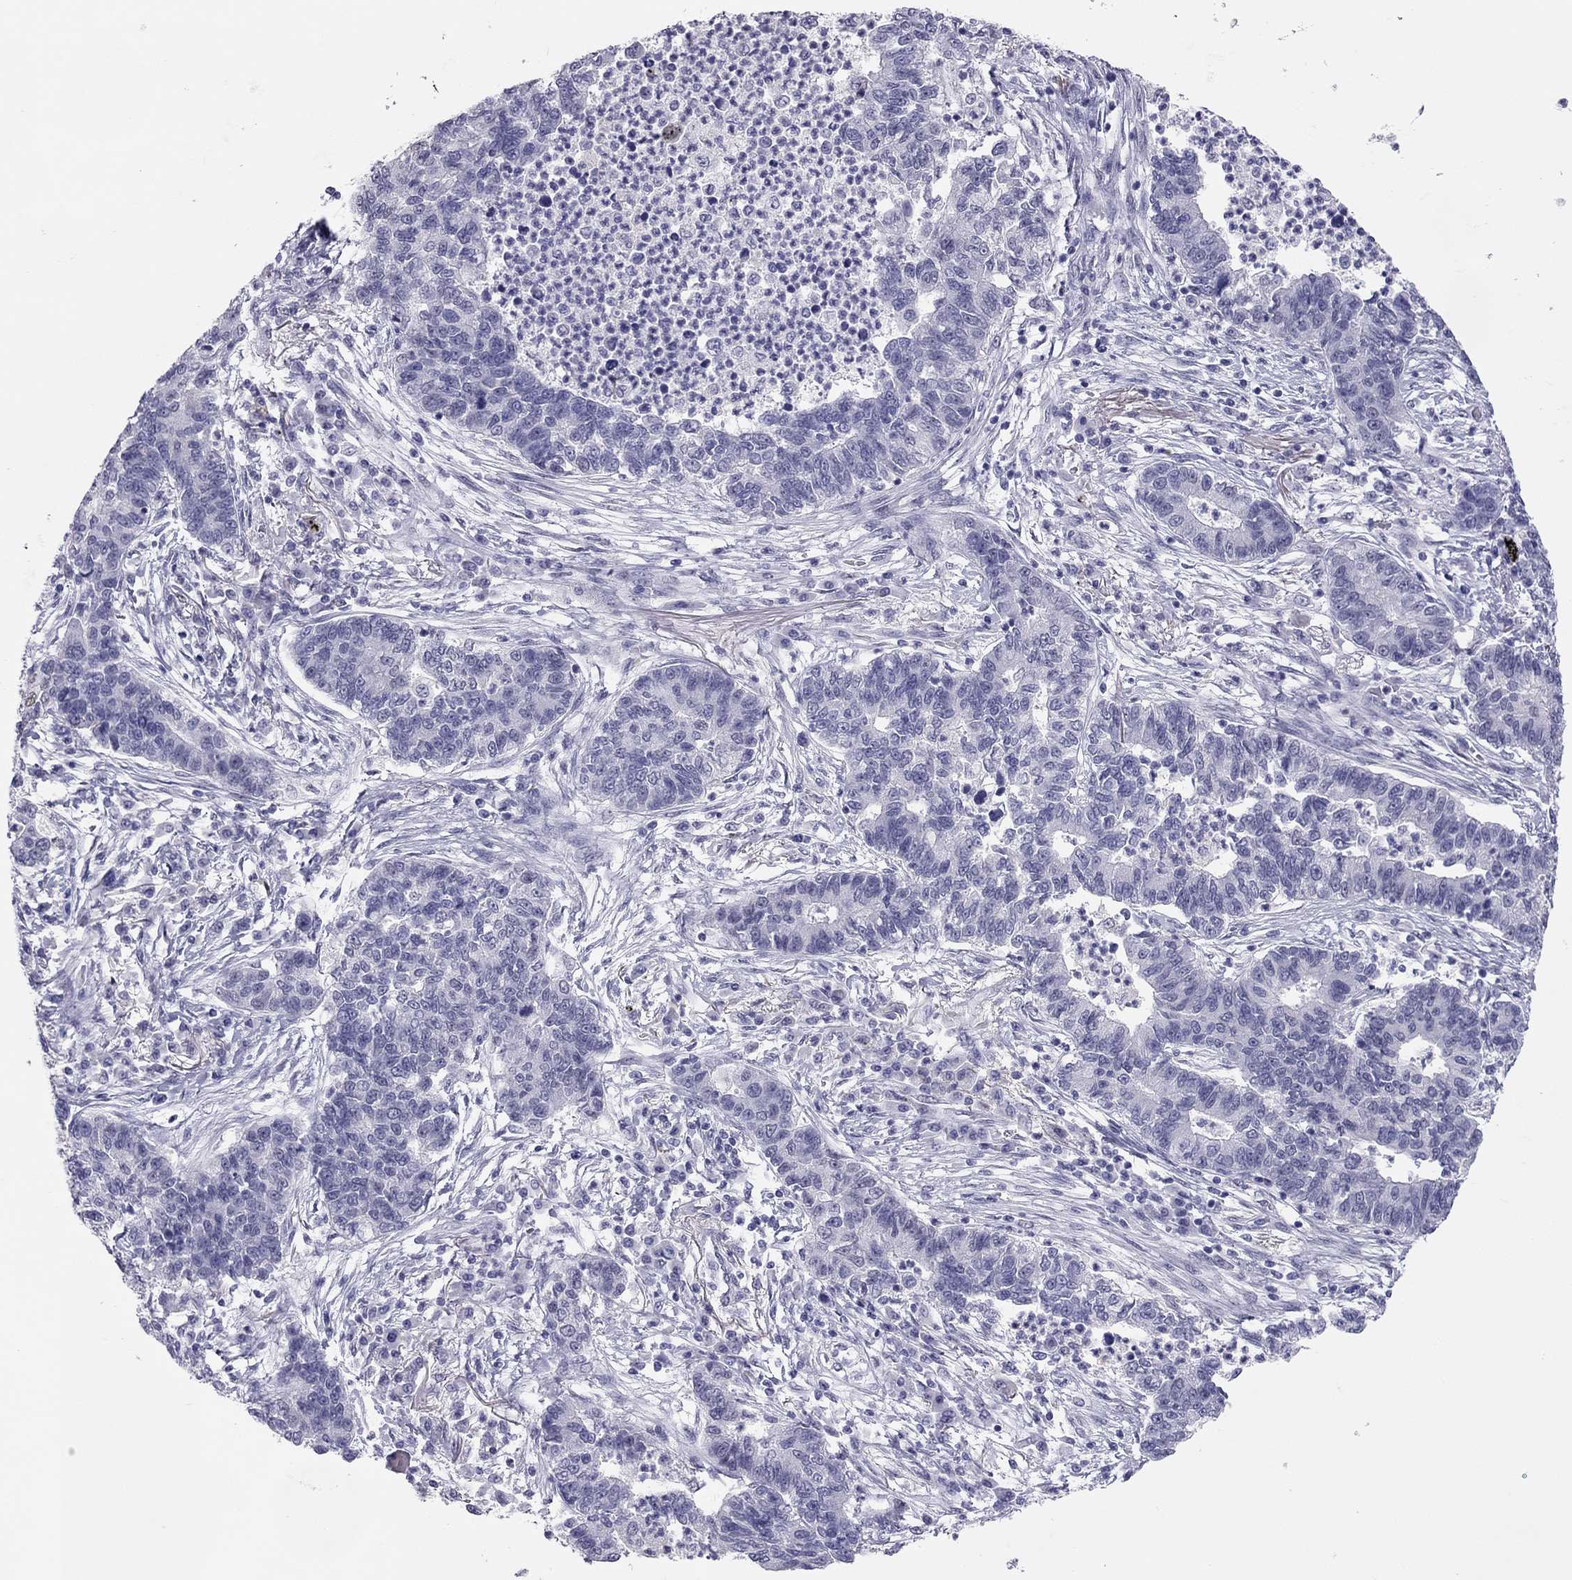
{"staining": {"intensity": "negative", "quantity": "none", "location": "none"}, "tissue": "lung cancer", "cell_type": "Tumor cells", "image_type": "cancer", "snomed": [{"axis": "morphology", "description": "Adenocarcinoma, NOS"}, {"axis": "topography", "description": "Lung"}], "caption": "This histopathology image is of lung cancer stained with immunohistochemistry (IHC) to label a protein in brown with the nuclei are counter-stained blue. There is no expression in tumor cells.", "gene": "PHOX2A", "patient": {"sex": "female", "age": 57}}